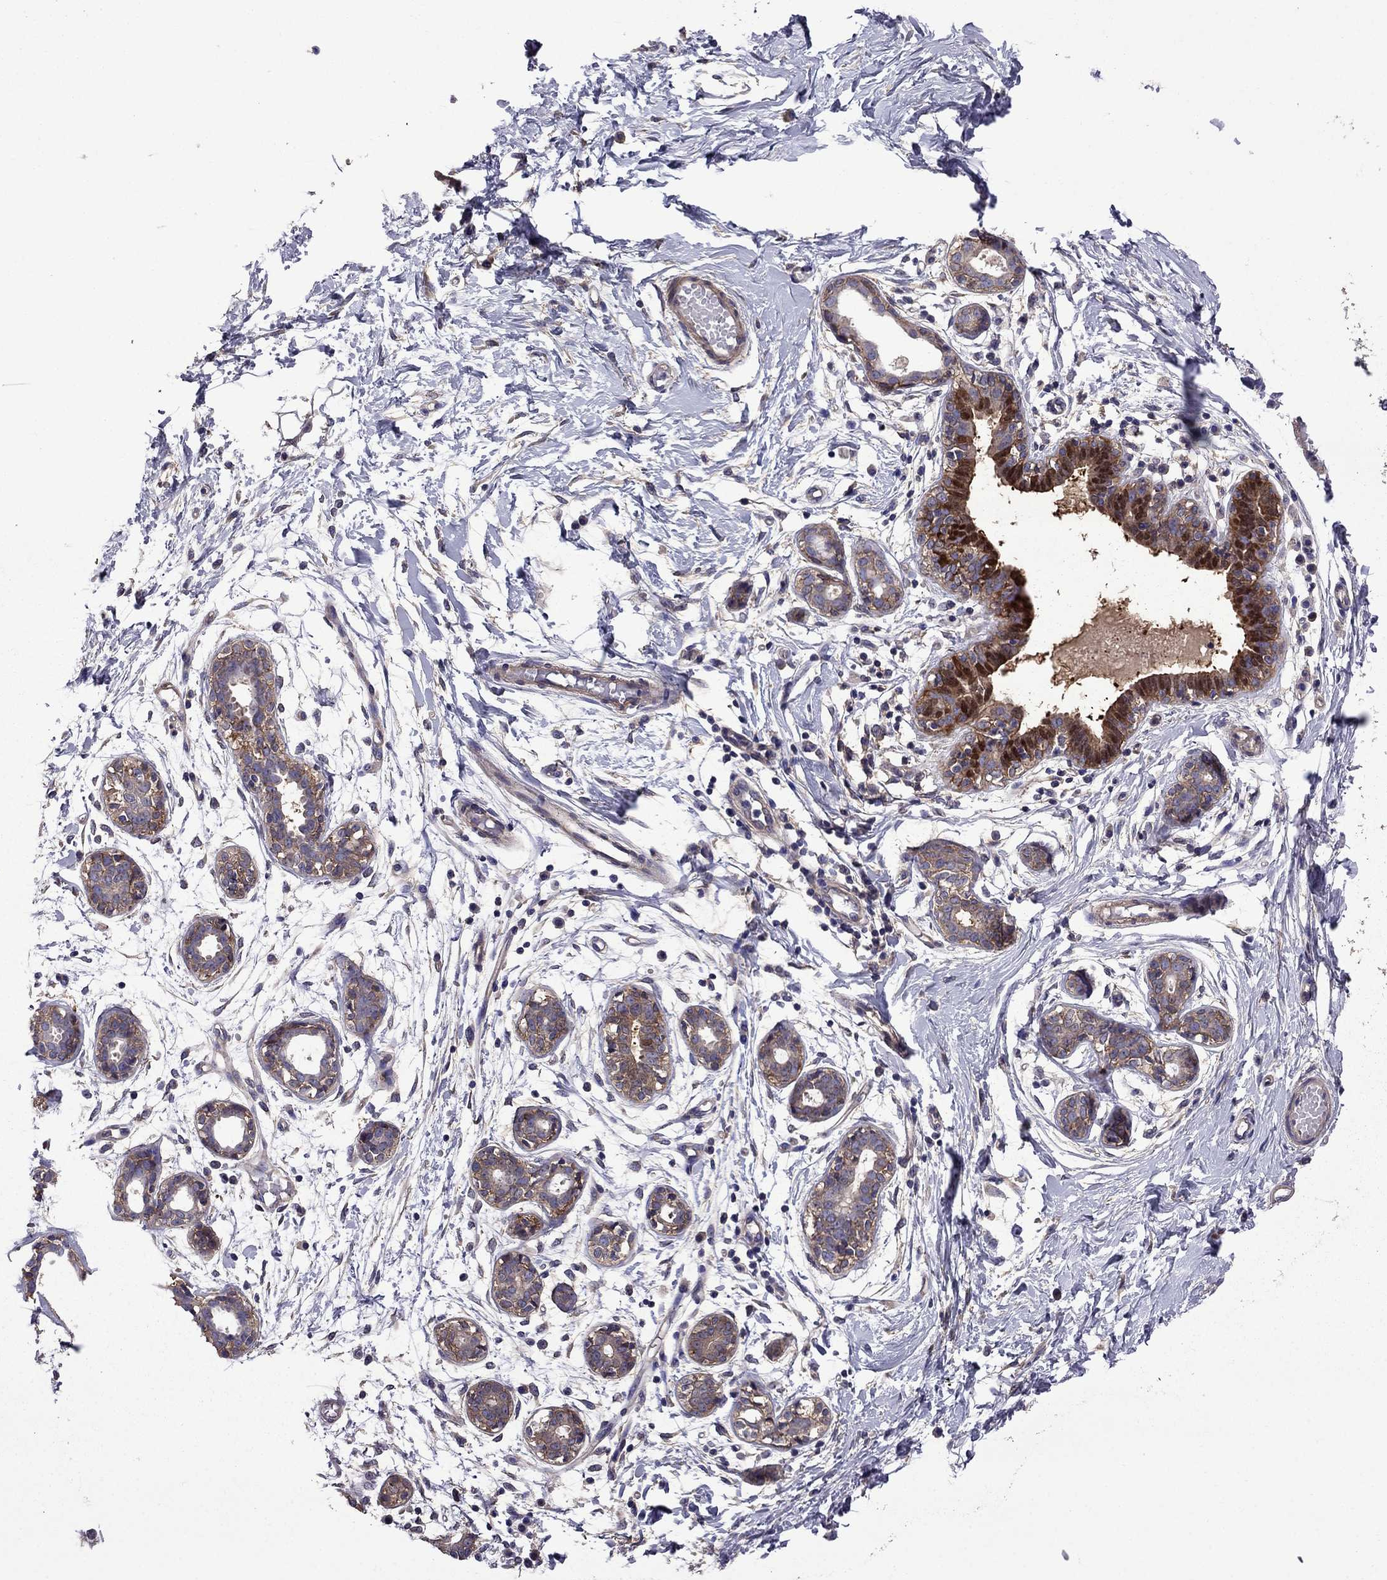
{"staining": {"intensity": "negative", "quantity": "none", "location": "none"}, "tissue": "breast", "cell_type": "Adipocytes", "image_type": "normal", "snomed": [{"axis": "morphology", "description": "Normal tissue, NOS"}, {"axis": "topography", "description": "Breast"}], "caption": "A histopathology image of human breast is negative for staining in adipocytes.", "gene": "ITGB1", "patient": {"sex": "female", "age": 37}}